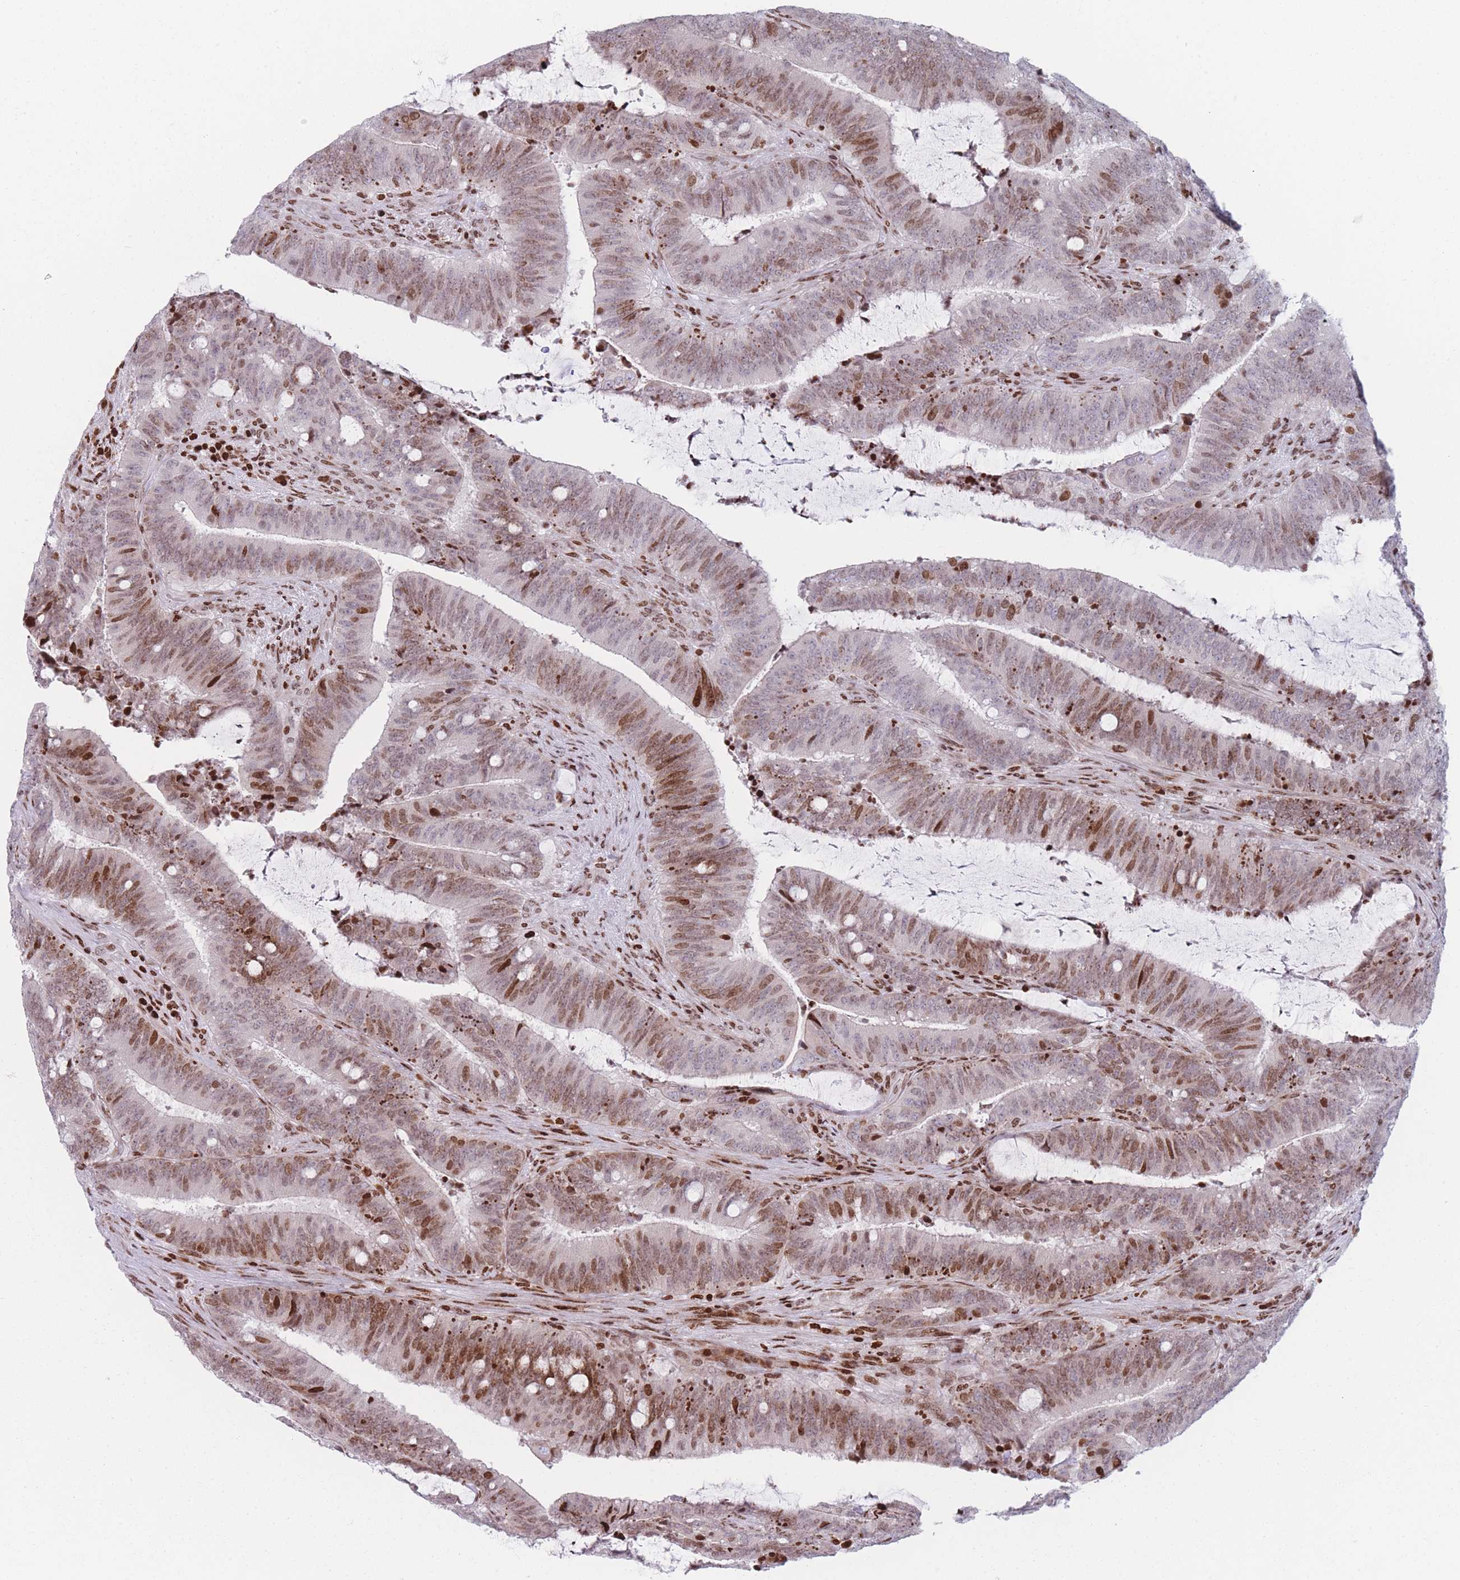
{"staining": {"intensity": "moderate", "quantity": ">75%", "location": "nuclear"}, "tissue": "colorectal cancer", "cell_type": "Tumor cells", "image_type": "cancer", "snomed": [{"axis": "morphology", "description": "Adenocarcinoma, NOS"}, {"axis": "topography", "description": "Colon"}], "caption": "High-power microscopy captured an IHC micrograph of adenocarcinoma (colorectal), revealing moderate nuclear expression in approximately >75% of tumor cells.", "gene": "AK9", "patient": {"sex": "female", "age": 43}}